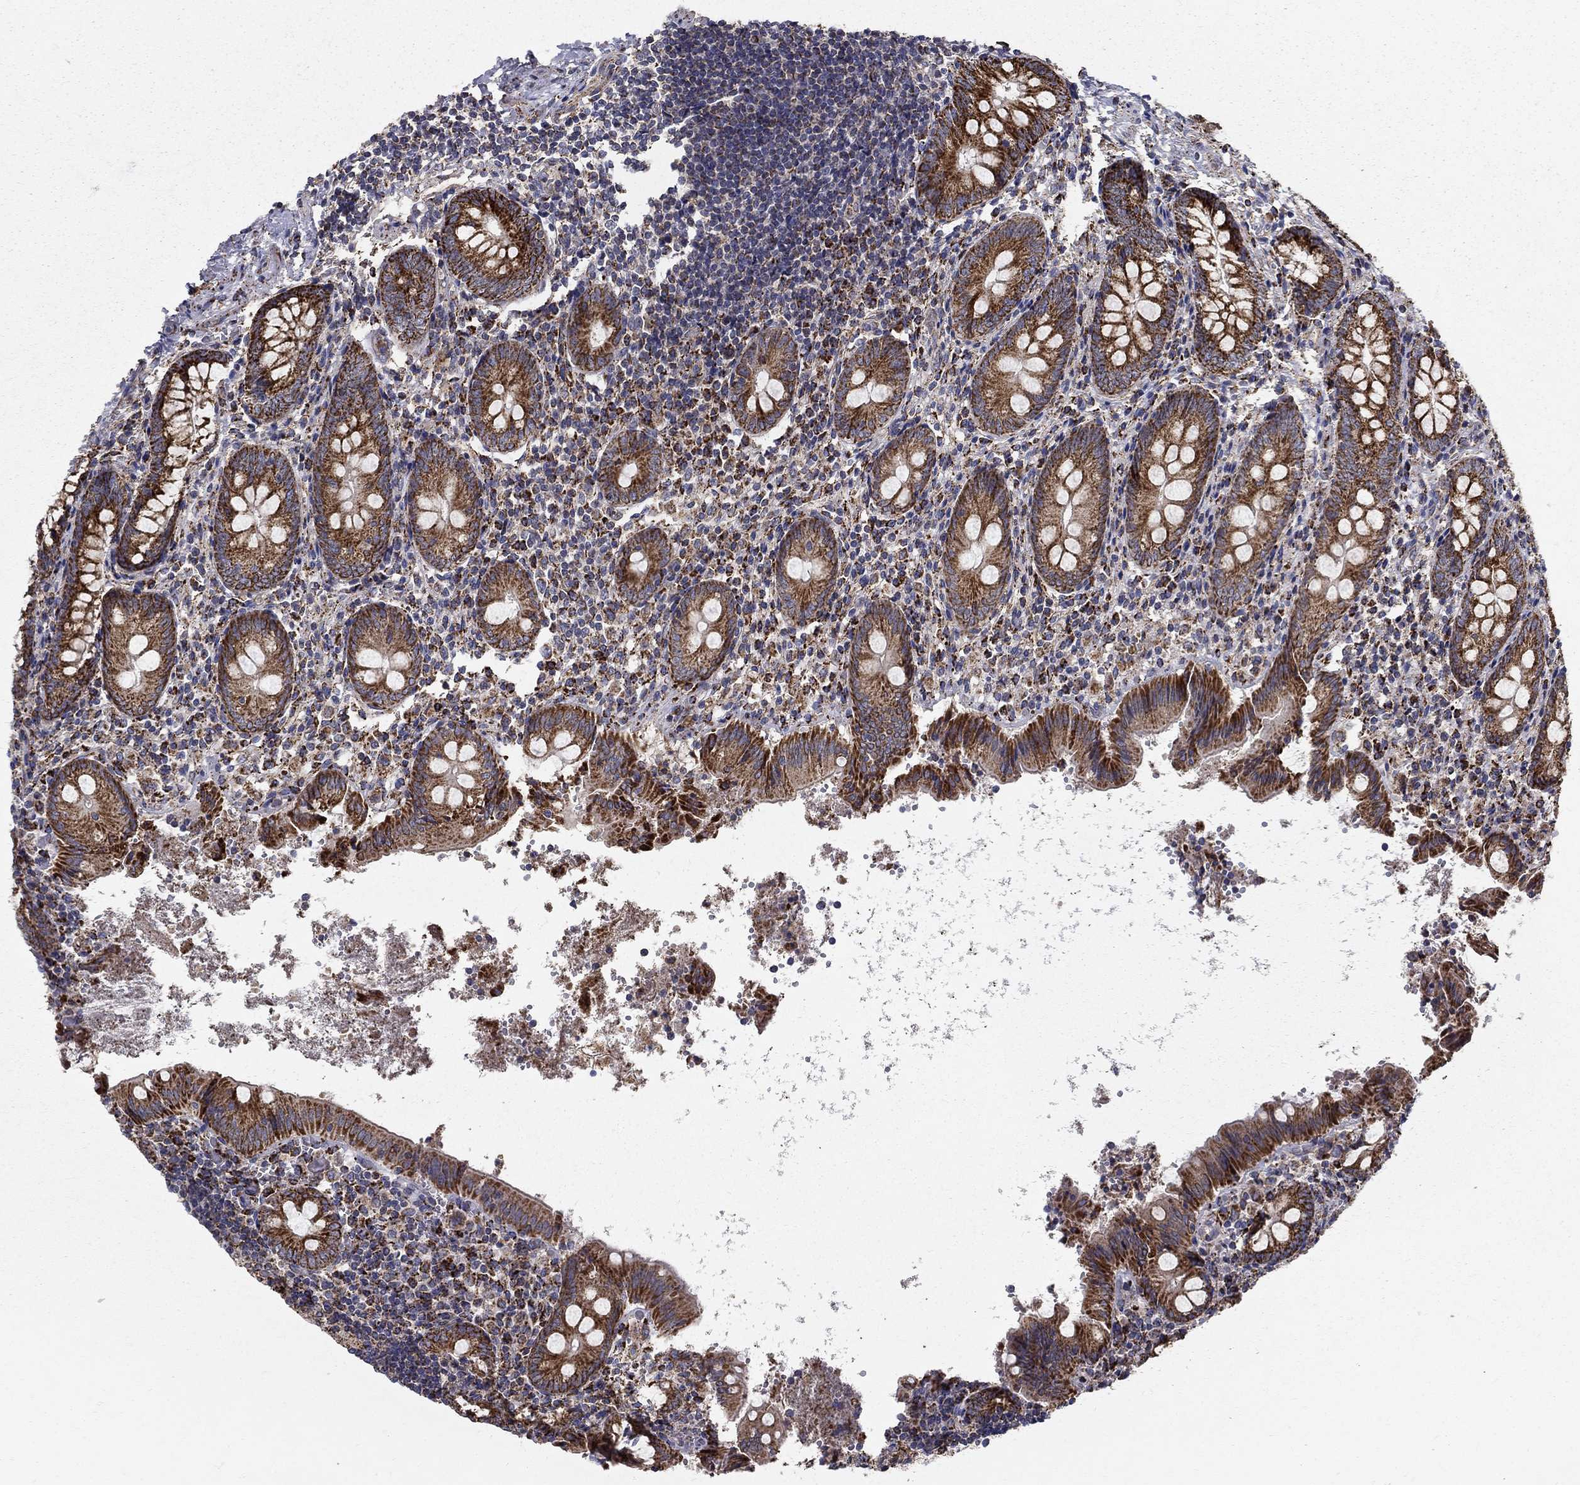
{"staining": {"intensity": "strong", "quantity": ">75%", "location": "cytoplasmic/membranous"}, "tissue": "appendix", "cell_type": "Glandular cells", "image_type": "normal", "snomed": [{"axis": "morphology", "description": "Normal tissue, NOS"}, {"axis": "topography", "description": "Appendix"}], "caption": "Immunohistochemistry (IHC) staining of unremarkable appendix, which exhibits high levels of strong cytoplasmic/membranous expression in approximately >75% of glandular cells indicating strong cytoplasmic/membranous protein positivity. The staining was performed using DAB (brown) for protein detection and nuclei were counterstained in hematoxylin (blue).", "gene": "GCSH", "patient": {"sex": "female", "age": 23}}